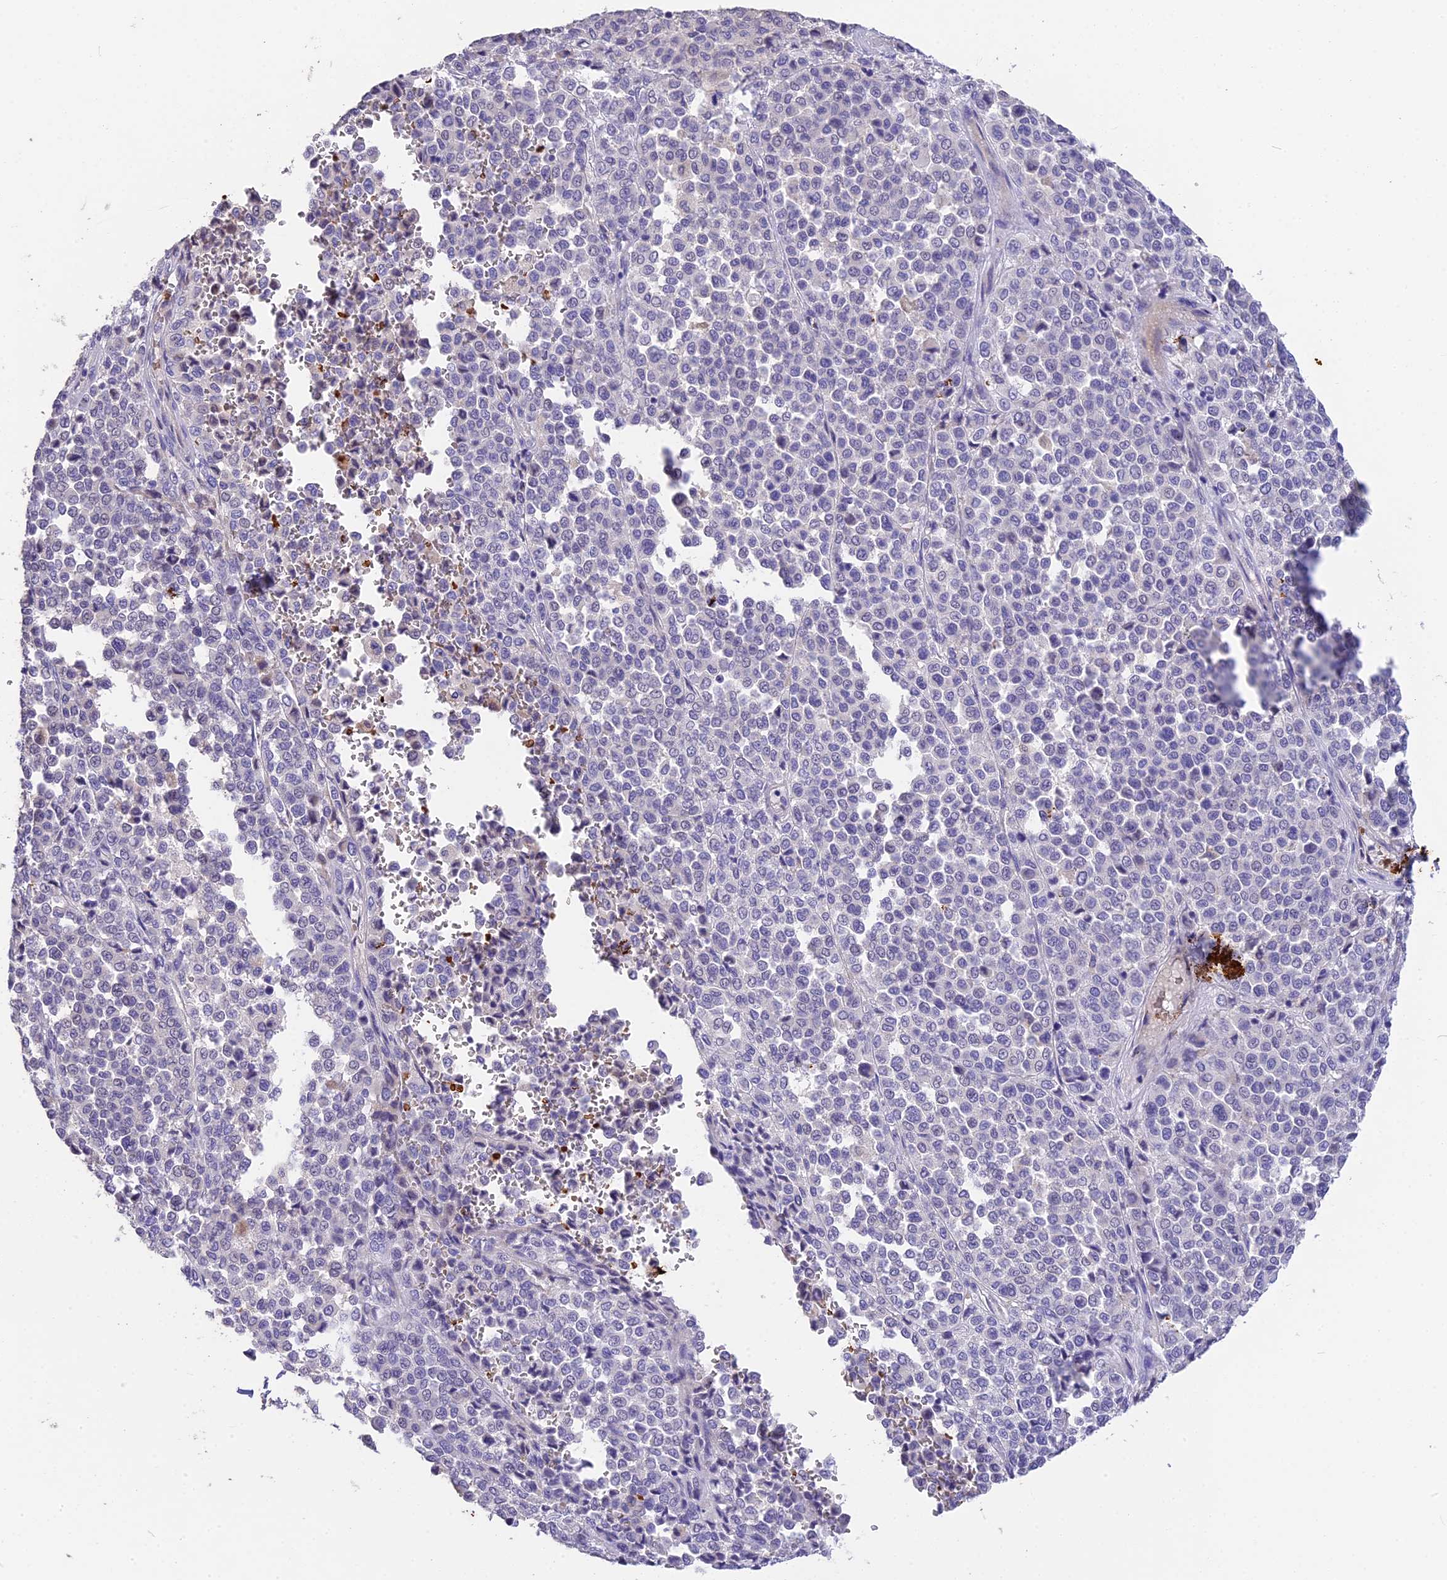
{"staining": {"intensity": "negative", "quantity": "none", "location": "none"}, "tissue": "melanoma", "cell_type": "Tumor cells", "image_type": "cancer", "snomed": [{"axis": "morphology", "description": "Malignant melanoma, Metastatic site"}, {"axis": "topography", "description": "Pancreas"}], "caption": "Micrograph shows no significant protein expression in tumor cells of malignant melanoma (metastatic site).", "gene": "TNNC2", "patient": {"sex": "female", "age": 30}}